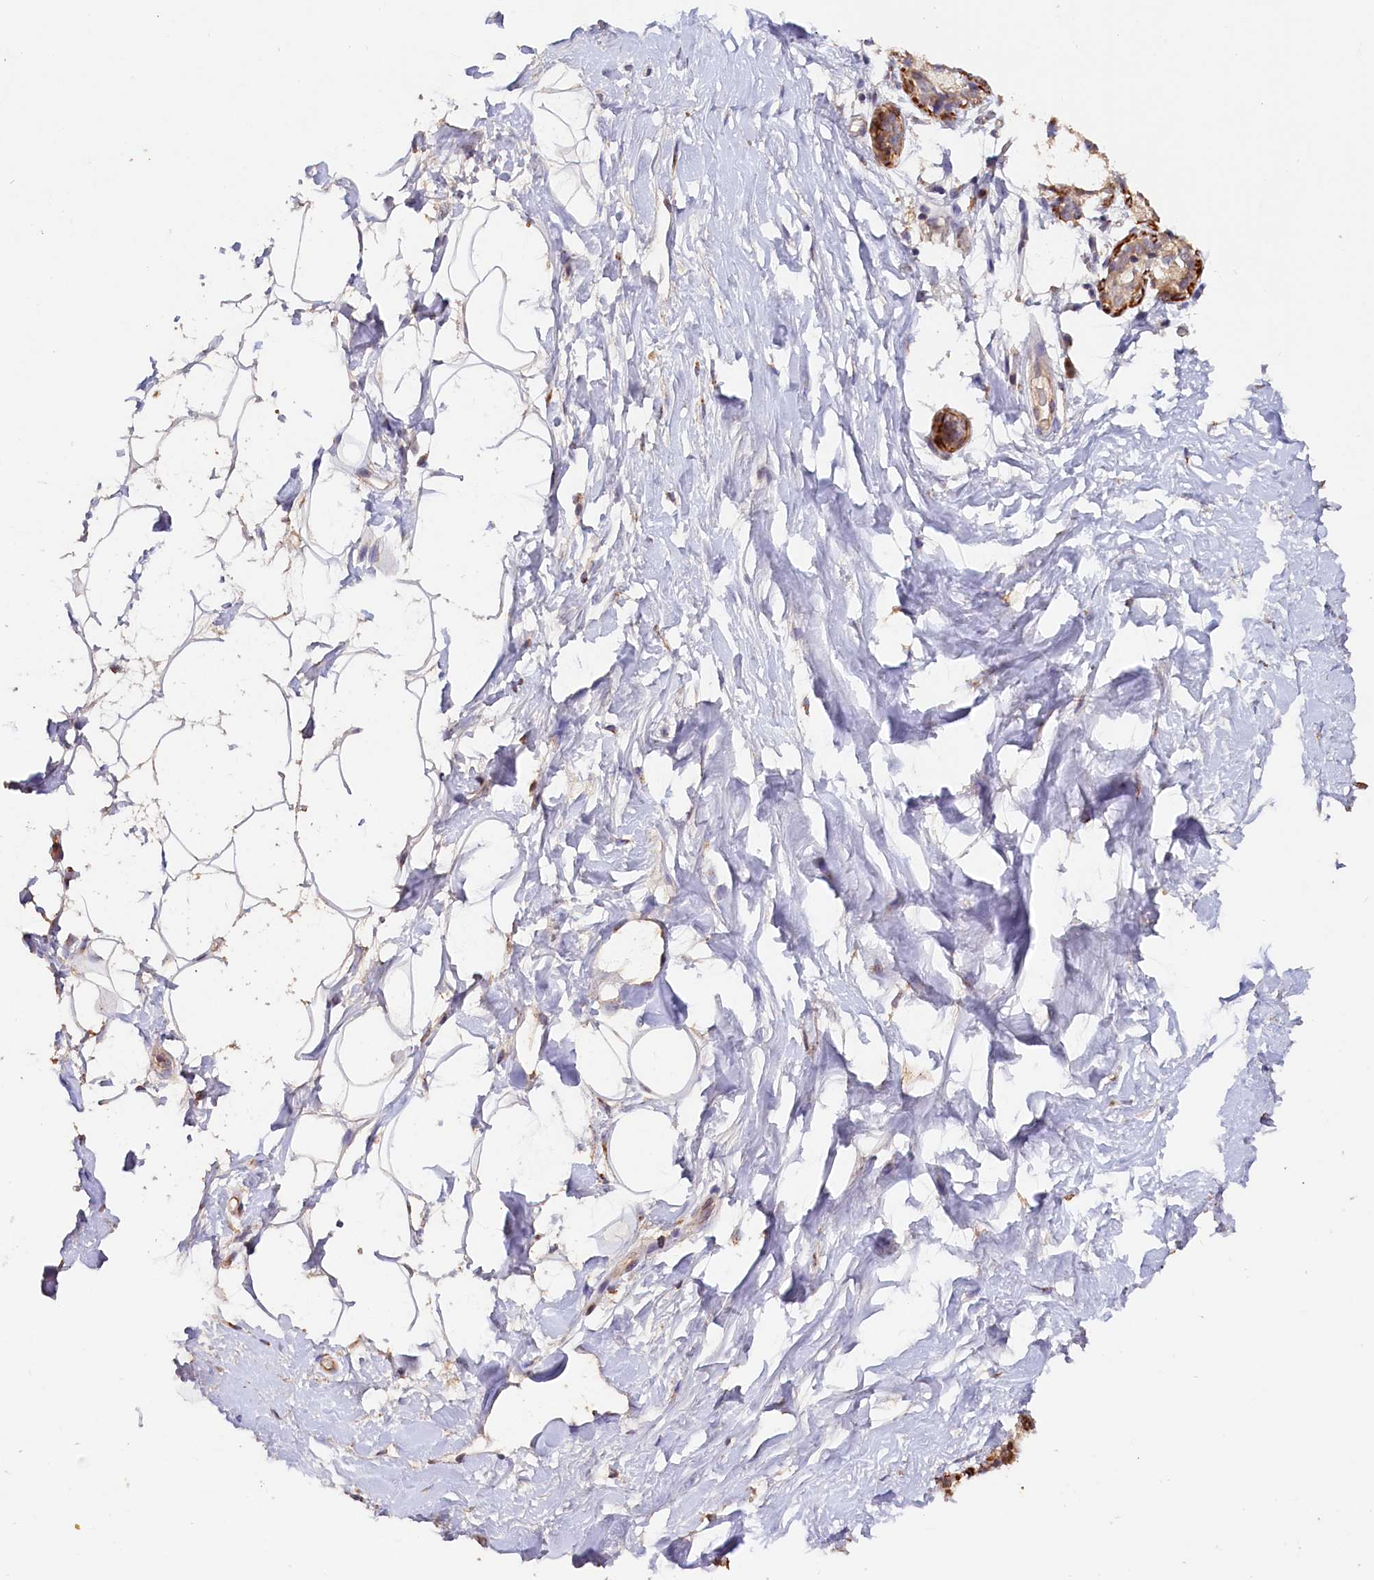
{"staining": {"intensity": "negative", "quantity": "none", "location": "none"}, "tissue": "adipose tissue", "cell_type": "Adipocytes", "image_type": "normal", "snomed": [{"axis": "morphology", "description": "Normal tissue, NOS"}, {"axis": "topography", "description": "Breast"}], "caption": "High magnification brightfield microscopy of unremarkable adipose tissue stained with DAB (brown) and counterstained with hematoxylin (blue): adipocytes show no significant expression. (DAB (3,3'-diaminobenzidine) immunohistochemistry (IHC), high magnification).", "gene": "TANGO6", "patient": {"sex": "female", "age": 26}}